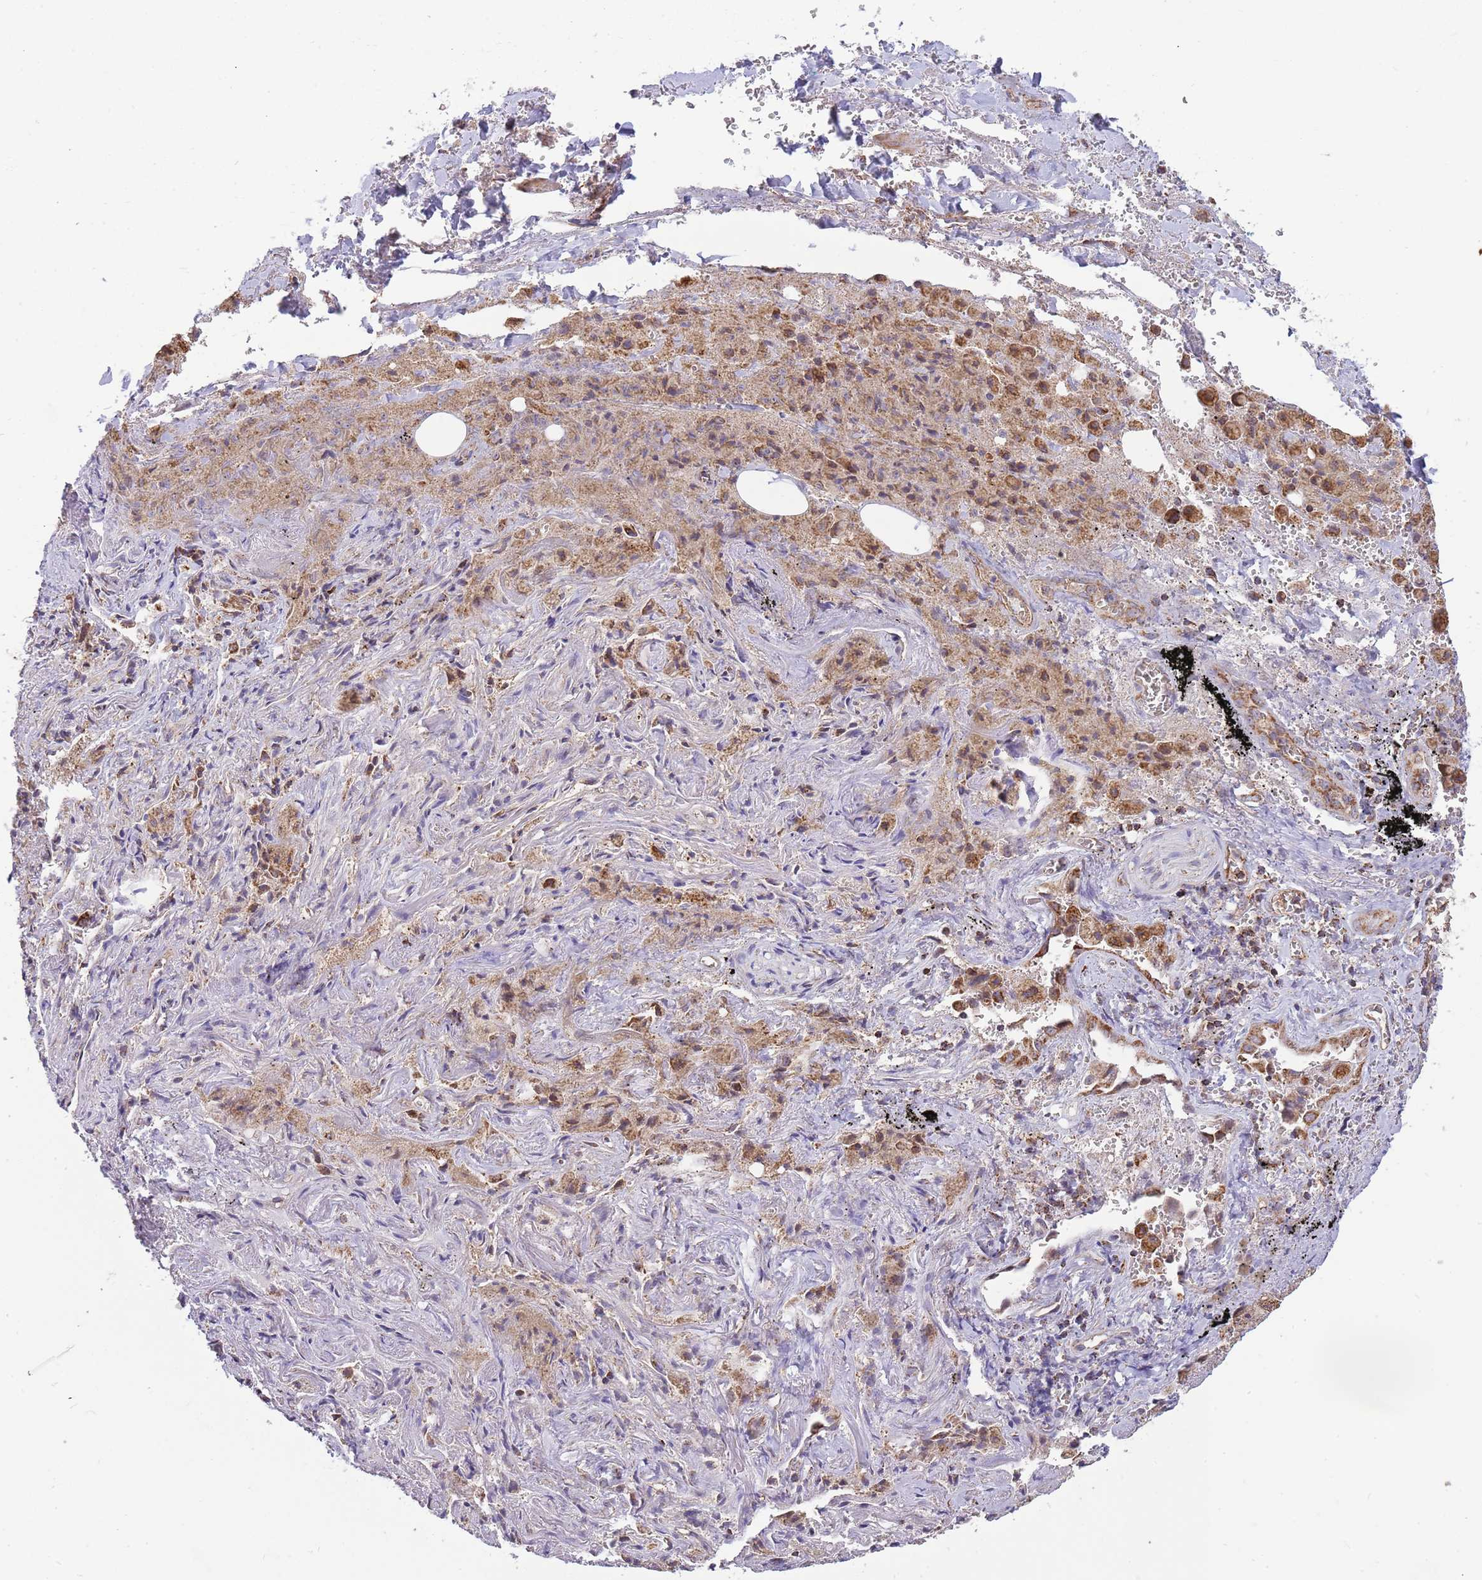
{"staining": {"intensity": "negative", "quantity": "none", "location": "none"}, "tissue": "adipose tissue", "cell_type": "Adipocytes", "image_type": "normal", "snomed": [{"axis": "morphology", "description": "Normal tissue, NOS"}, {"axis": "topography", "description": "Cartilage tissue"}], "caption": "The image demonstrates no staining of adipocytes in normal adipose tissue.", "gene": "VPS16", "patient": {"sex": "male", "age": 66}}